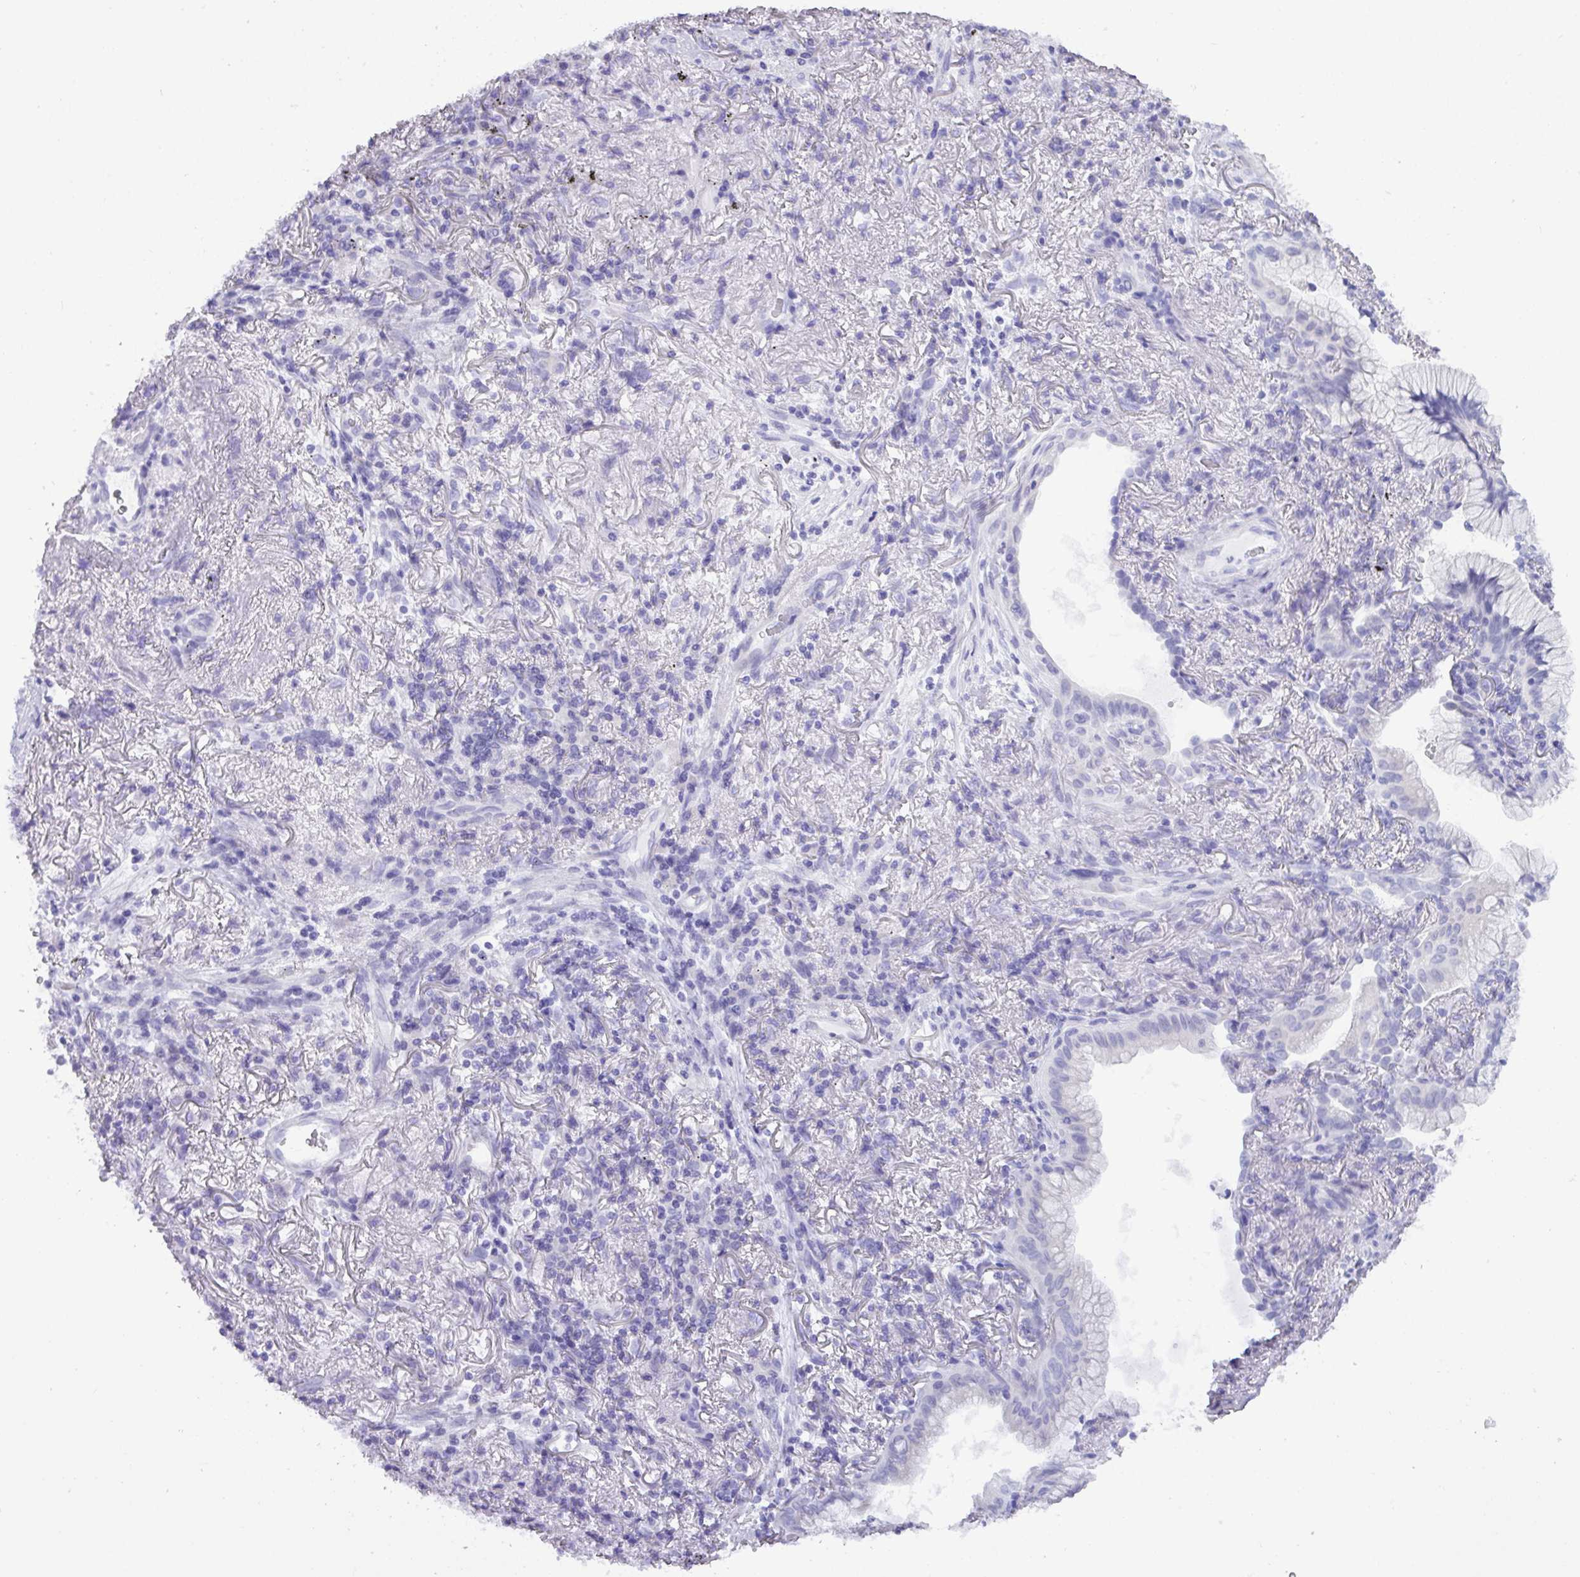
{"staining": {"intensity": "negative", "quantity": "none", "location": "none"}, "tissue": "lung cancer", "cell_type": "Tumor cells", "image_type": "cancer", "snomed": [{"axis": "morphology", "description": "Adenocarcinoma, NOS"}, {"axis": "topography", "description": "Lung"}], "caption": "High power microscopy micrograph of an immunohistochemistry (IHC) image of adenocarcinoma (lung), revealing no significant positivity in tumor cells.", "gene": "C4orf33", "patient": {"sex": "male", "age": 77}}